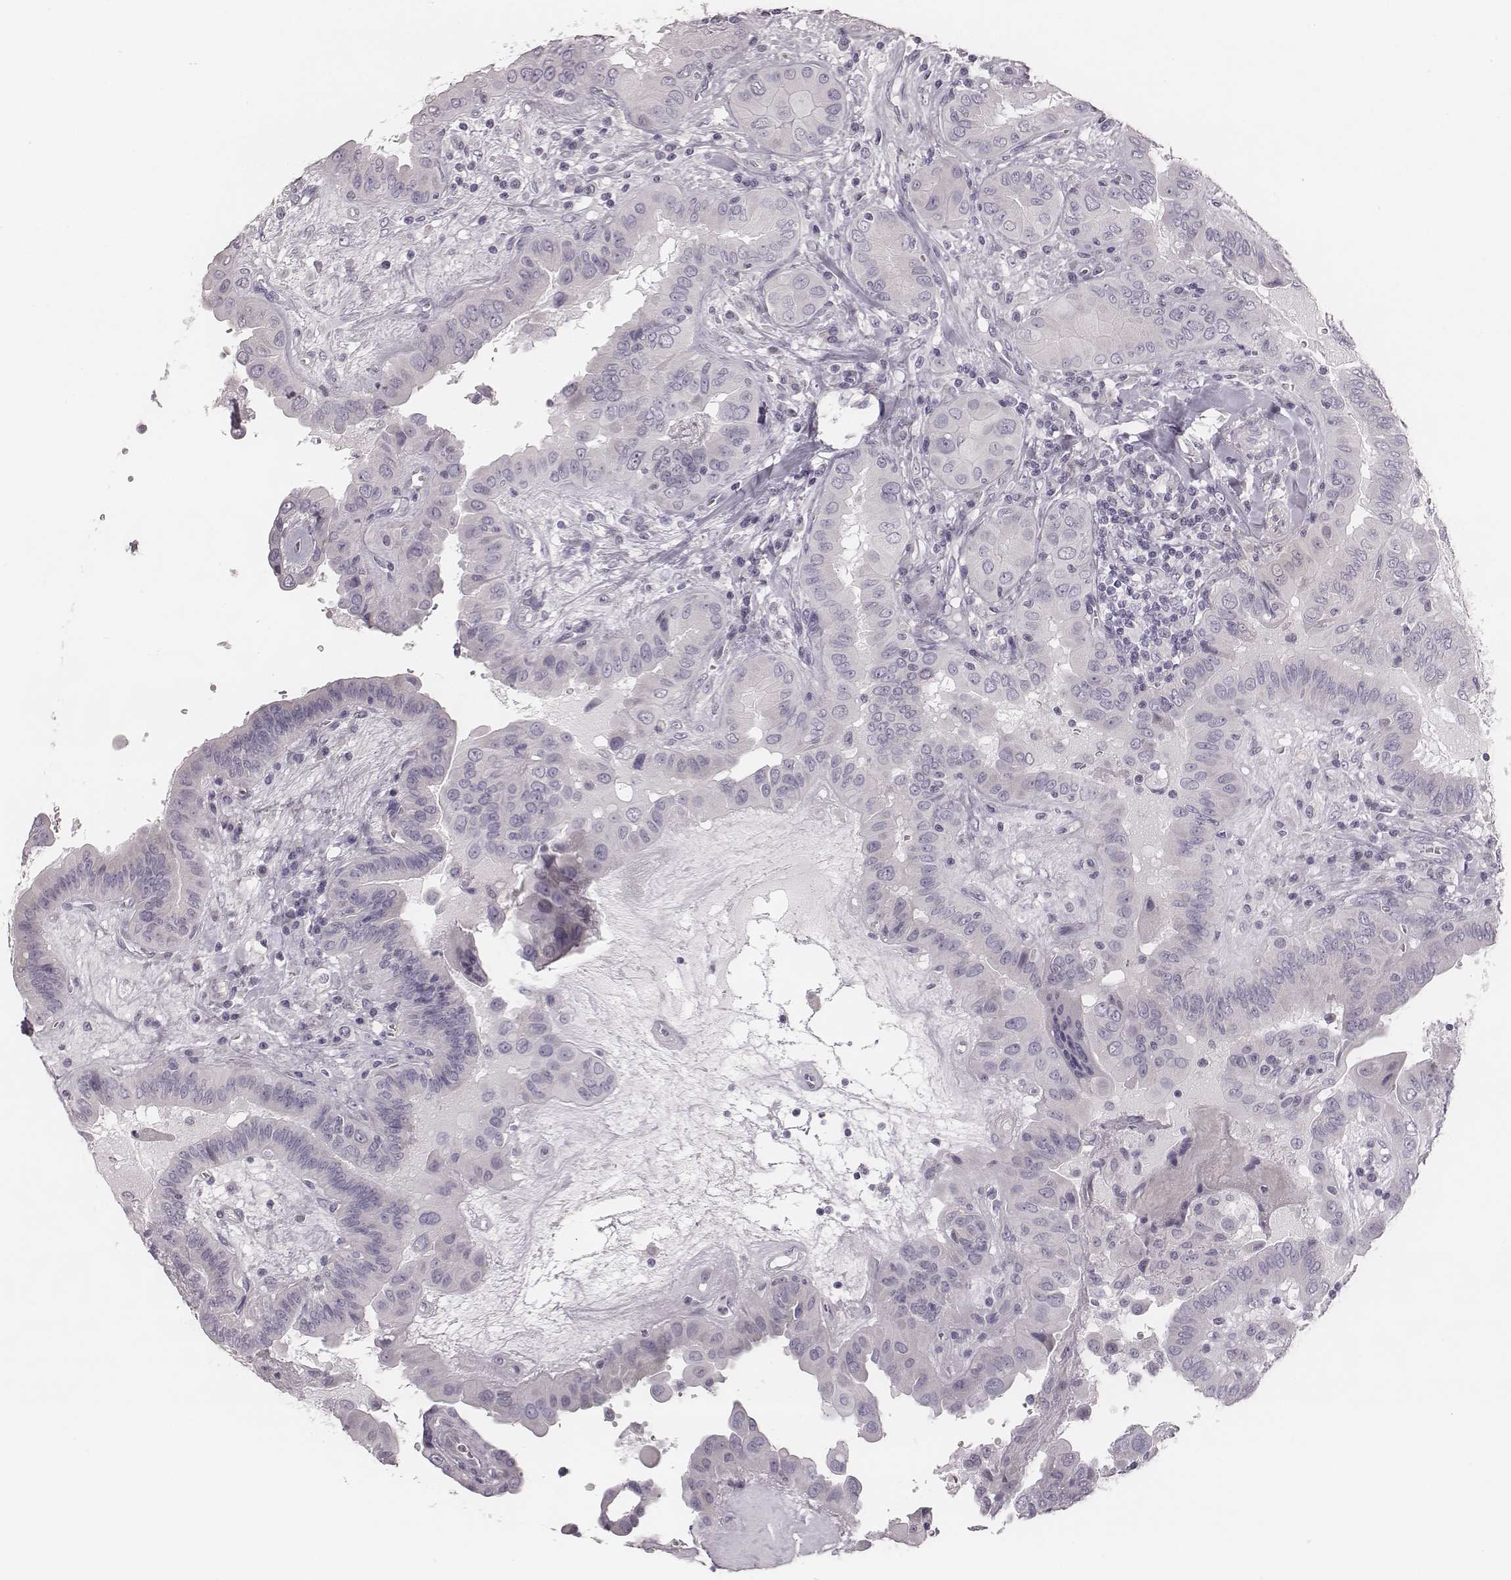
{"staining": {"intensity": "negative", "quantity": "none", "location": "none"}, "tissue": "thyroid cancer", "cell_type": "Tumor cells", "image_type": "cancer", "snomed": [{"axis": "morphology", "description": "Papillary adenocarcinoma, NOS"}, {"axis": "topography", "description": "Thyroid gland"}], "caption": "This is a histopathology image of IHC staining of thyroid papillary adenocarcinoma, which shows no positivity in tumor cells.", "gene": "SPA17", "patient": {"sex": "female", "age": 37}}